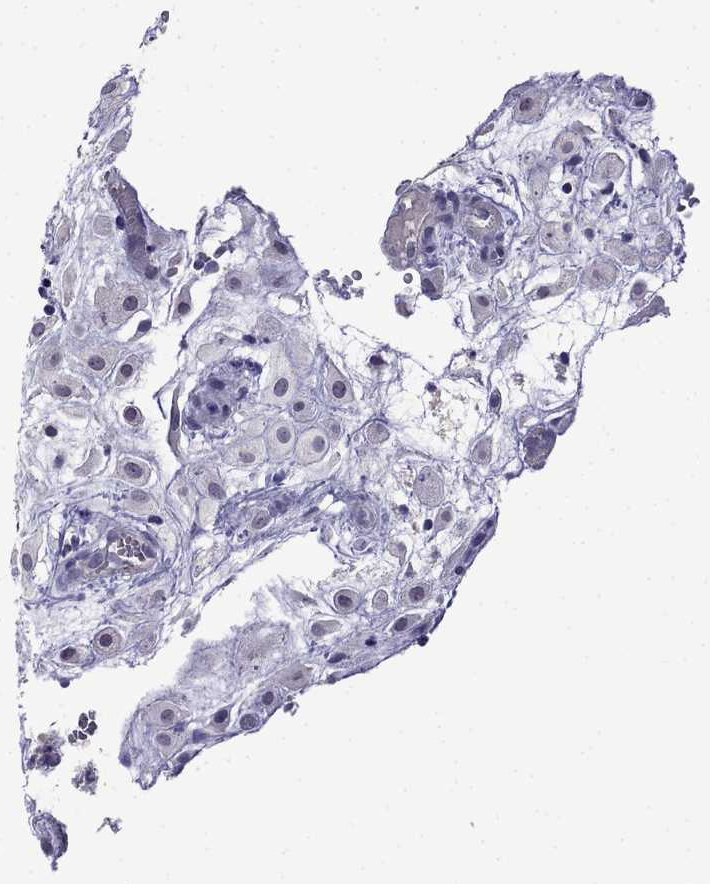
{"staining": {"intensity": "negative", "quantity": "none", "location": "none"}, "tissue": "placenta", "cell_type": "Decidual cells", "image_type": "normal", "snomed": [{"axis": "morphology", "description": "Normal tissue, NOS"}, {"axis": "topography", "description": "Placenta"}], "caption": "The immunohistochemistry (IHC) histopathology image has no significant staining in decidual cells of placenta. (Immunohistochemistry (ihc), brightfield microscopy, high magnification).", "gene": "AQP9", "patient": {"sex": "female", "age": 24}}